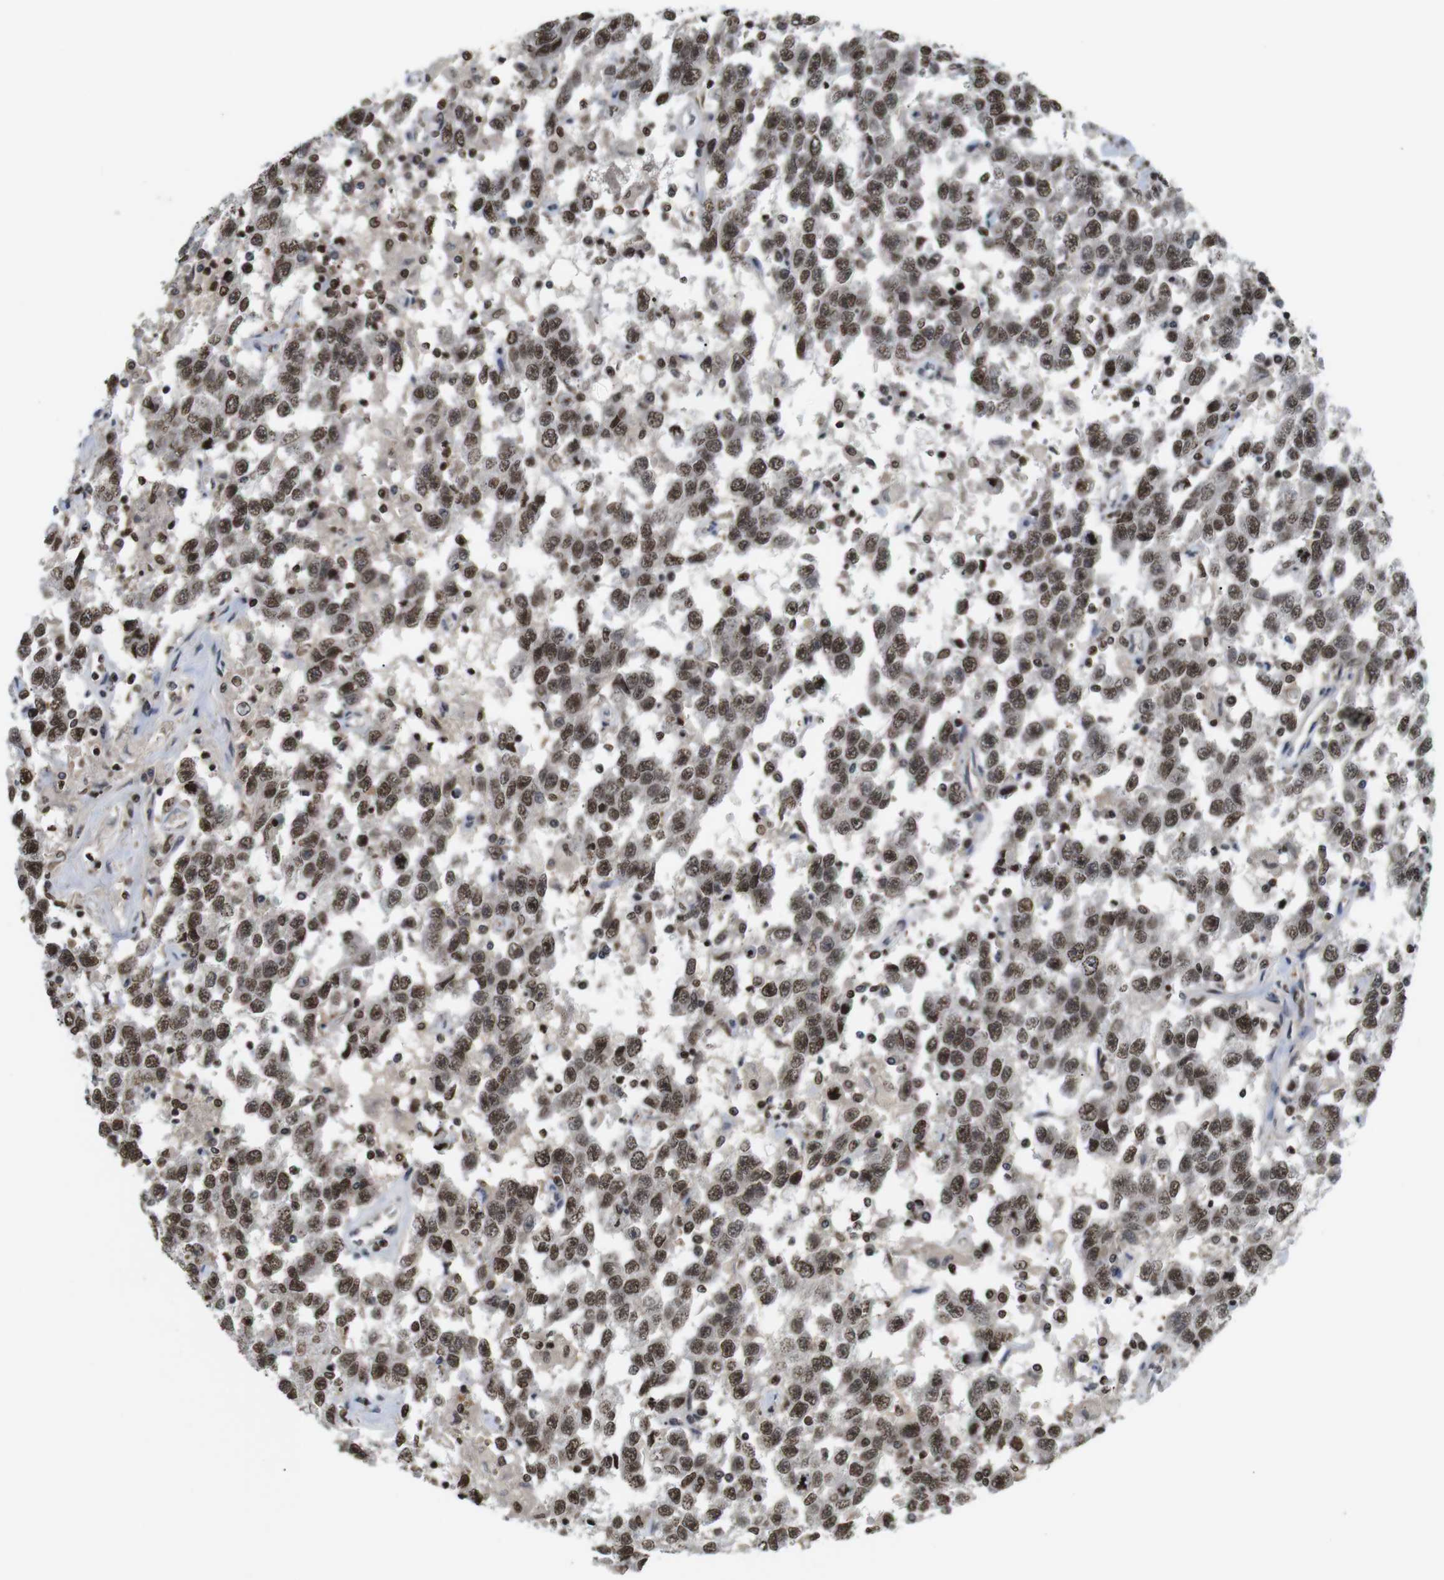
{"staining": {"intensity": "moderate", "quantity": ">75%", "location": "nuclear"}, "tissue": "testis cancer", "cell_type": "Tumor cells", "image_type": "cancer", "snomed": [{"axis": "morphology", "description": "Seminoma, NOS"}, {"axis": "topography", "description": "Testis"}], "caption": "Immunohistochemical staining of testis cancer displays medium levels of moderate nuclear staining in approximately >75% of tumor cells.", "gene": "MBD1", "patient": {"sex": "male", "age": 41}}